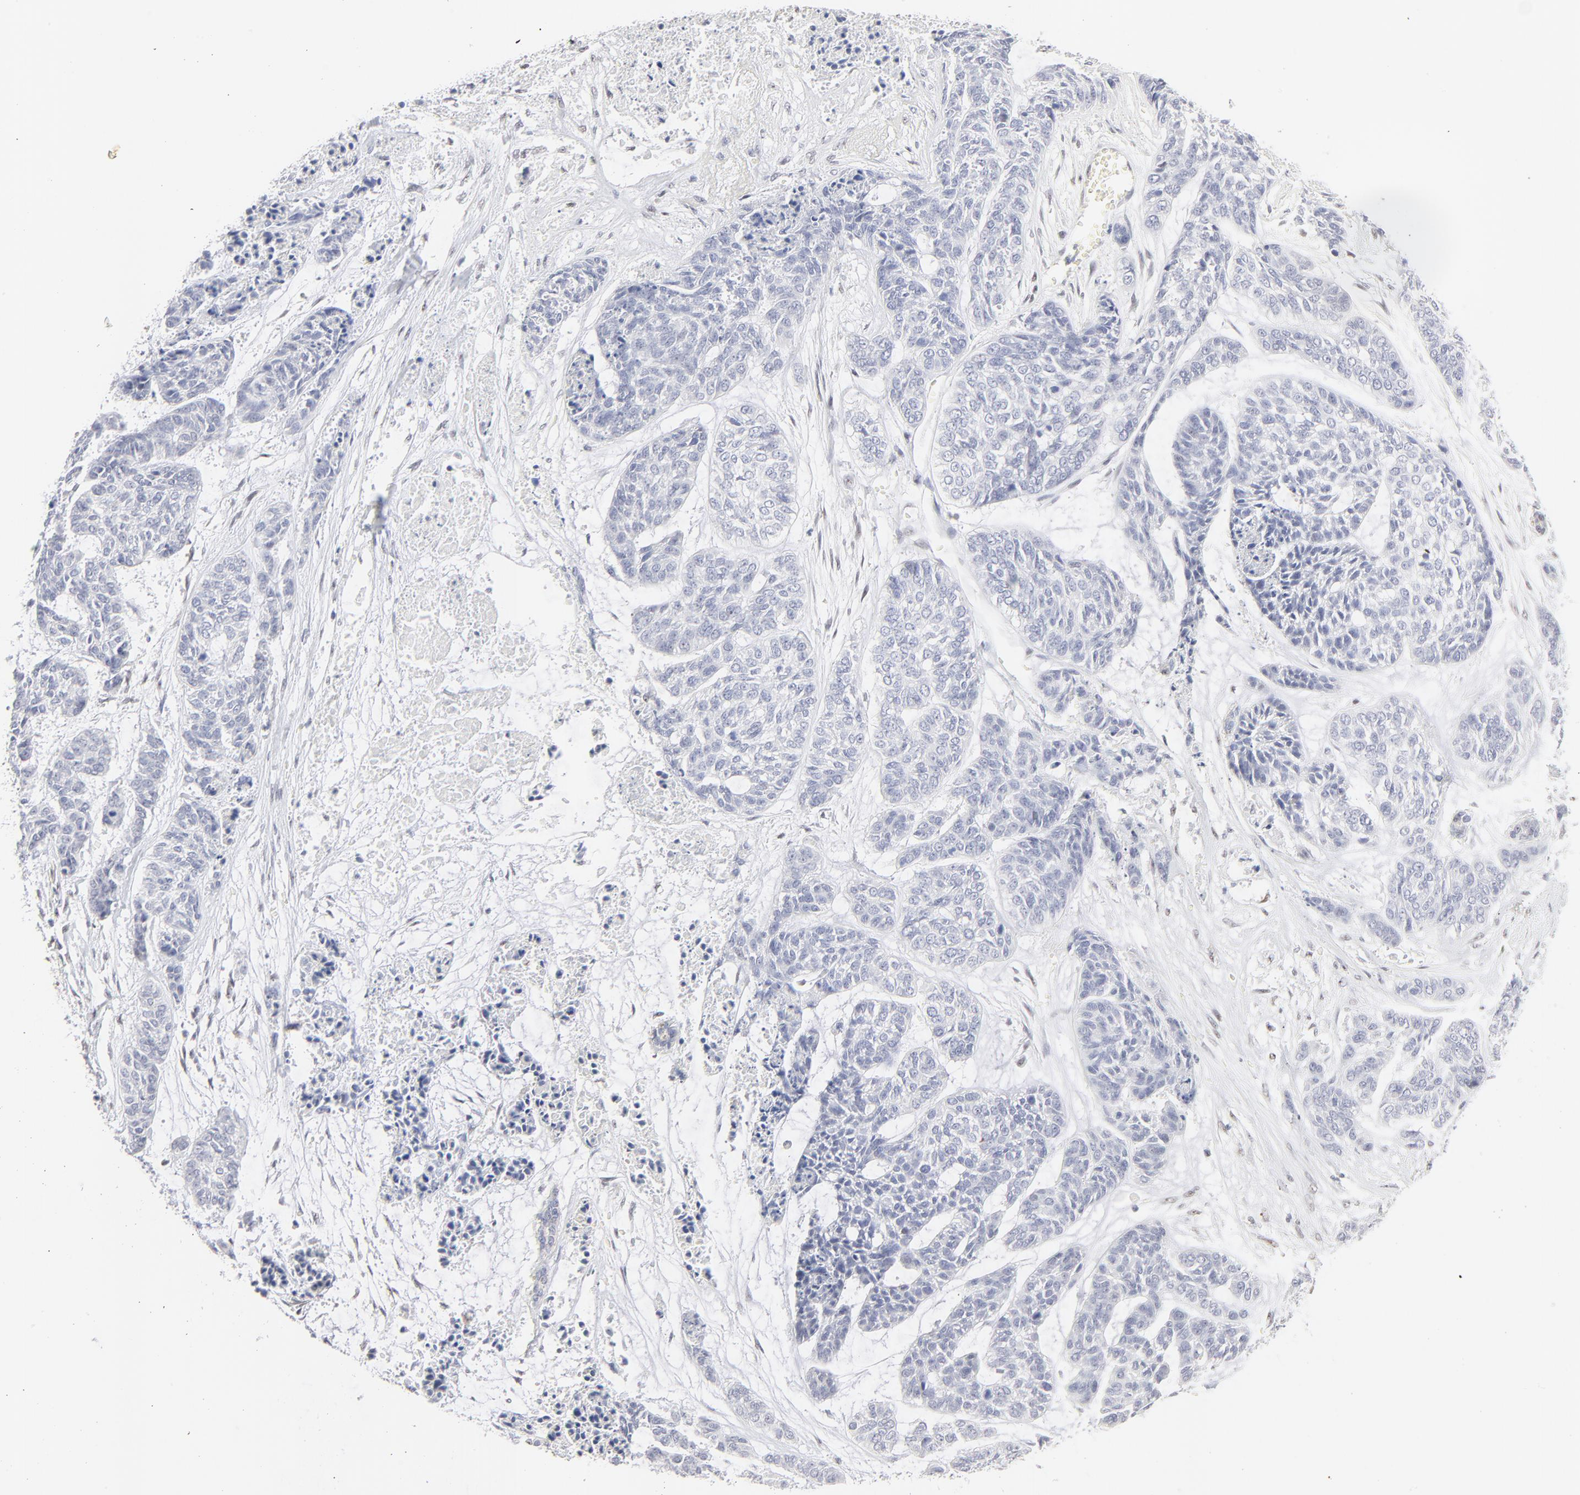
{"staining": {"intensity": "negative", "quantity": "none", "location": "none"}, "tissue": "skin cancer", "cell_type": "Tumor cells", "image_type": "cancer", "snomed": [{"axis": "morphology", "description": "Basal cell carcinoma"}, {"axis": "topography", "description": "Skin"}], "caption": "The immunohistochemistry (IHC) histopathology image has no significant positivity in tumor cells of skin basal cell carcinoma tissue.", "gene": "NFIL3", "patient": {"sex": "female", "age": 64}}